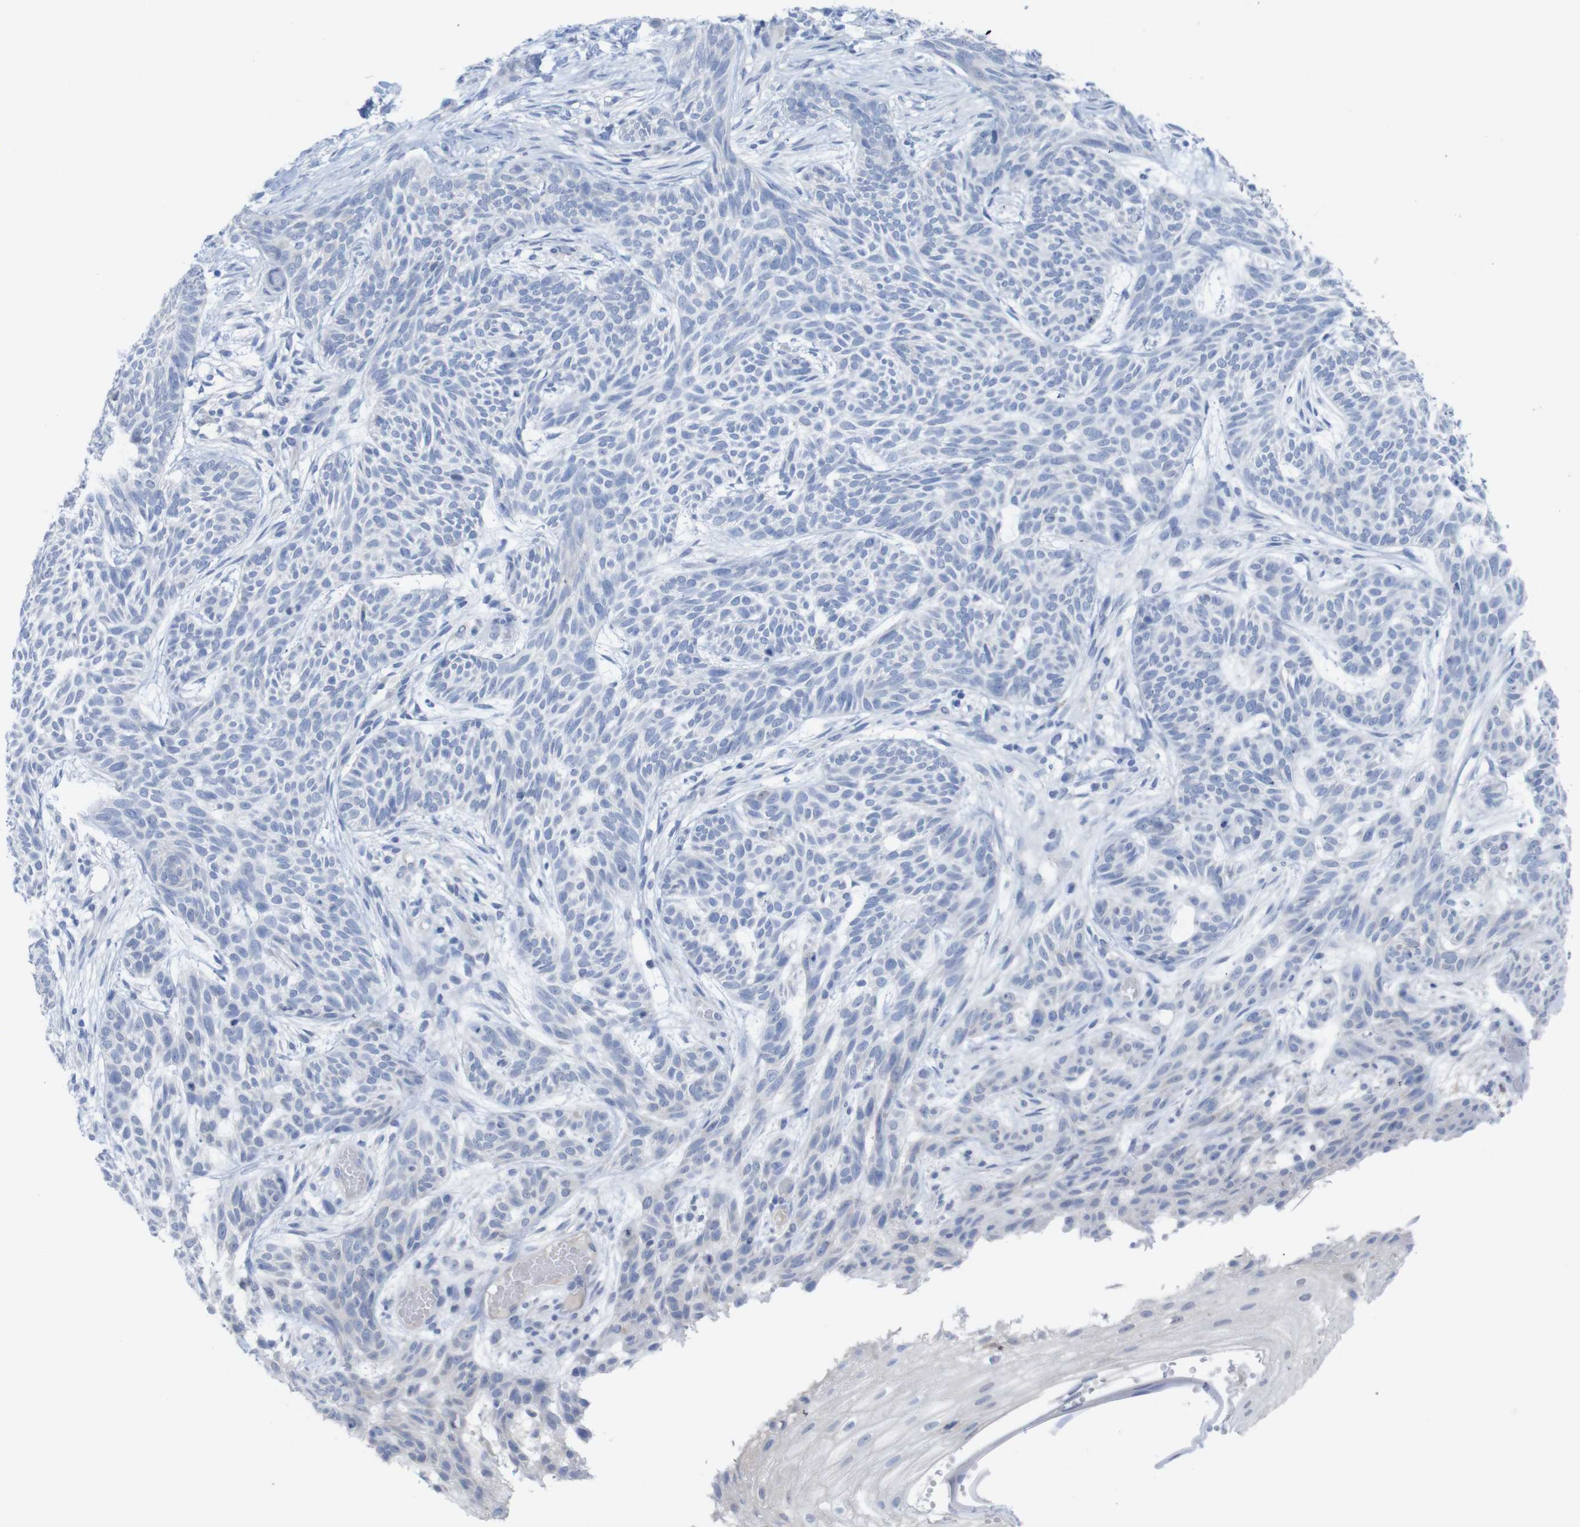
{"staining": {"intensity": "negative", "quantity": "none", "location": "none"}, "tissue": "skin cancer", "cell_type": "Tumor cells", "image_type": "cancer", "snomed": [{"axis": "morphology", "description": "Basal cell carcinoma"}, {"axis": "topography", "description": "Skin"}], "caption": "Basal cell carcinoma (skin) was stained to show a protein in brown. There is no significant expression in tumor cells.", "gene": "PNMA1", "patient": {"sex": "female", "age": 59}}